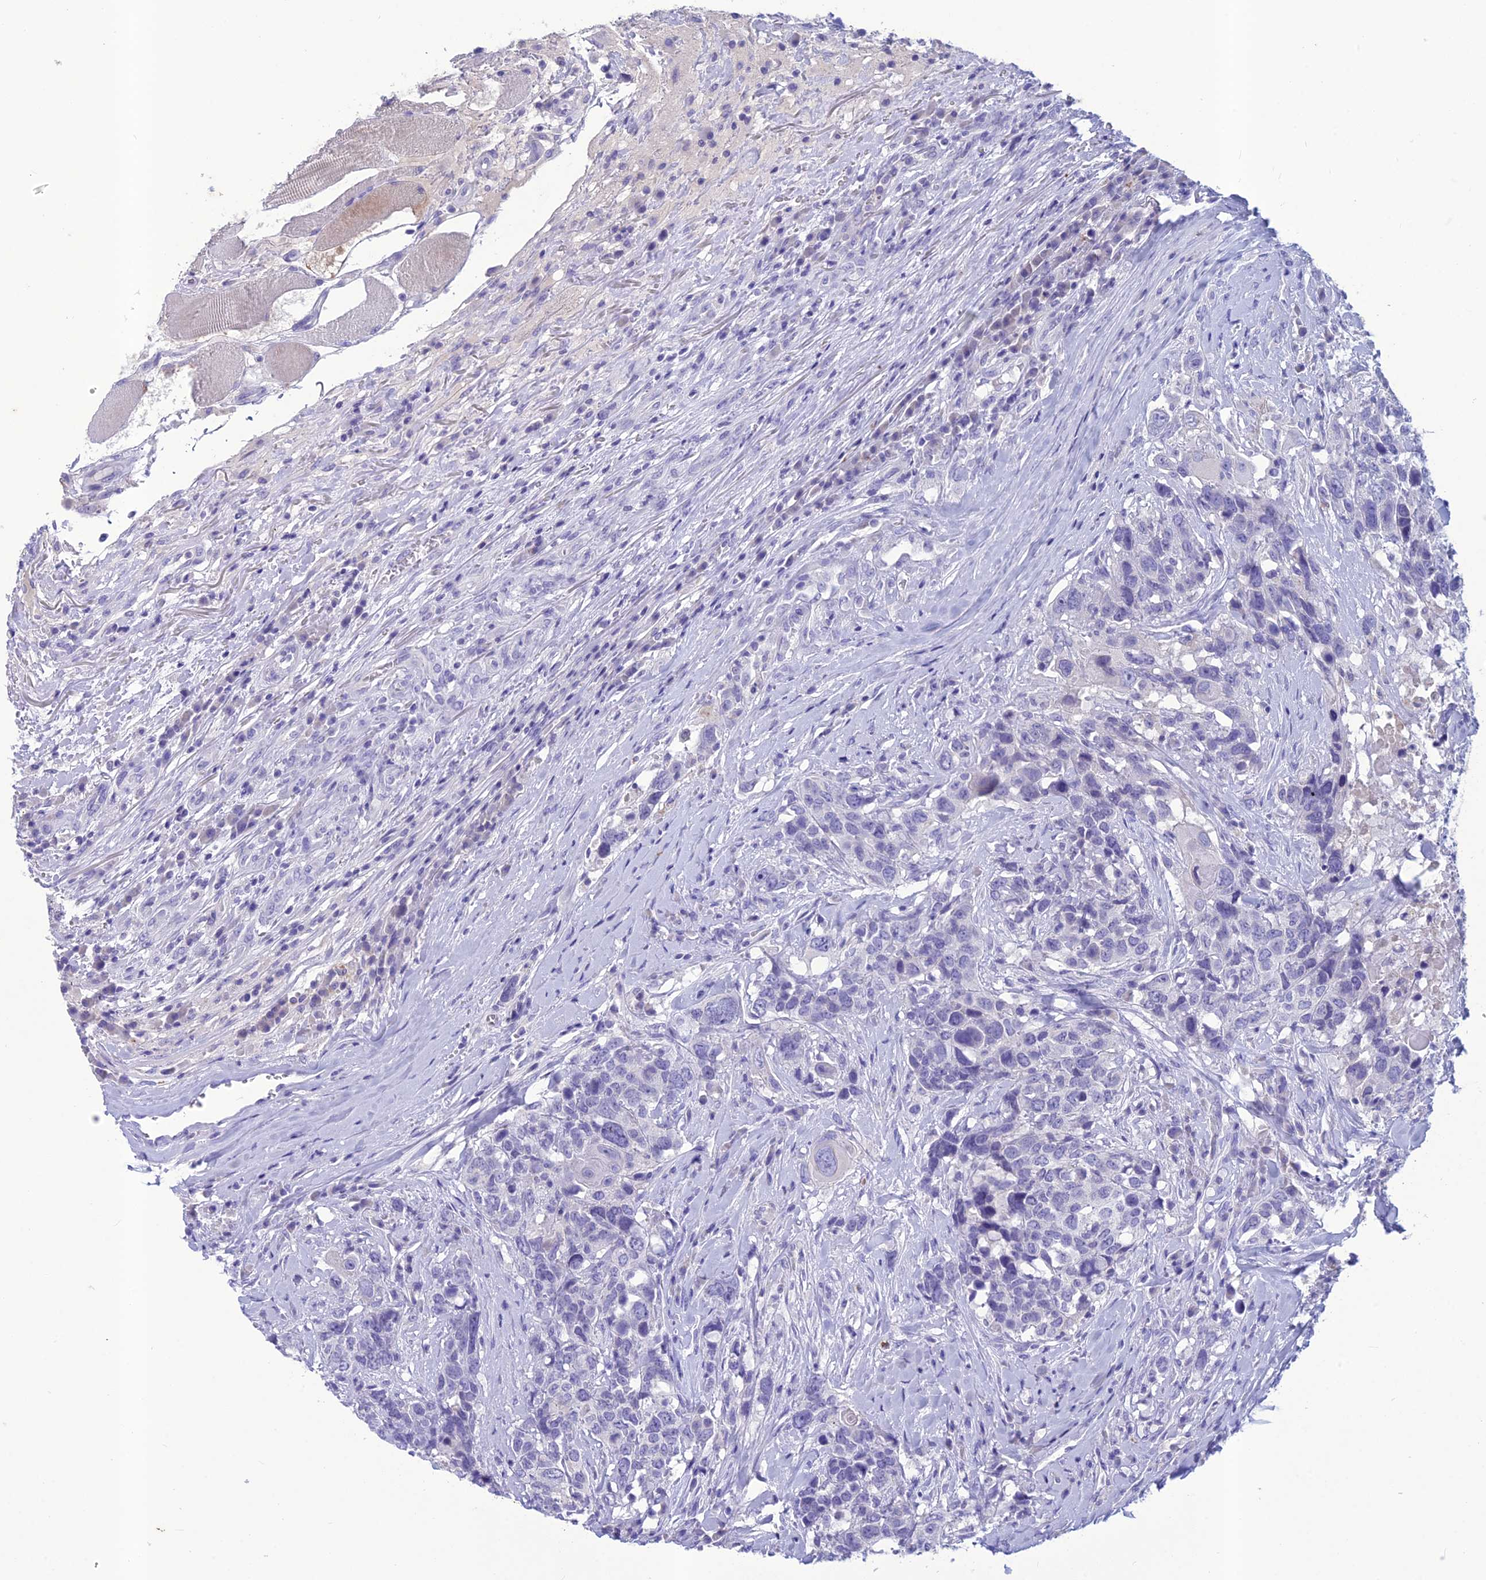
{"staining": {"intensity": "negative", "quantity": "none", "location": "none"}, "tissue": "head and neck cancer", "cell_type": "Tumor cells", "image_type": "cancer", "snomed": [{"axis": "morphology", "description": "Squamous cell carcinoma, NOS"}, {"axis": "topography", "description": "Head-Neck"}], "caption": "Human squamous cell carcinoma (head and neck) stained for a protein using IHC exhibits no positivity in tumor cells.", "gene": "IFT172", "patient": {"sex": "male", "age": 66}}